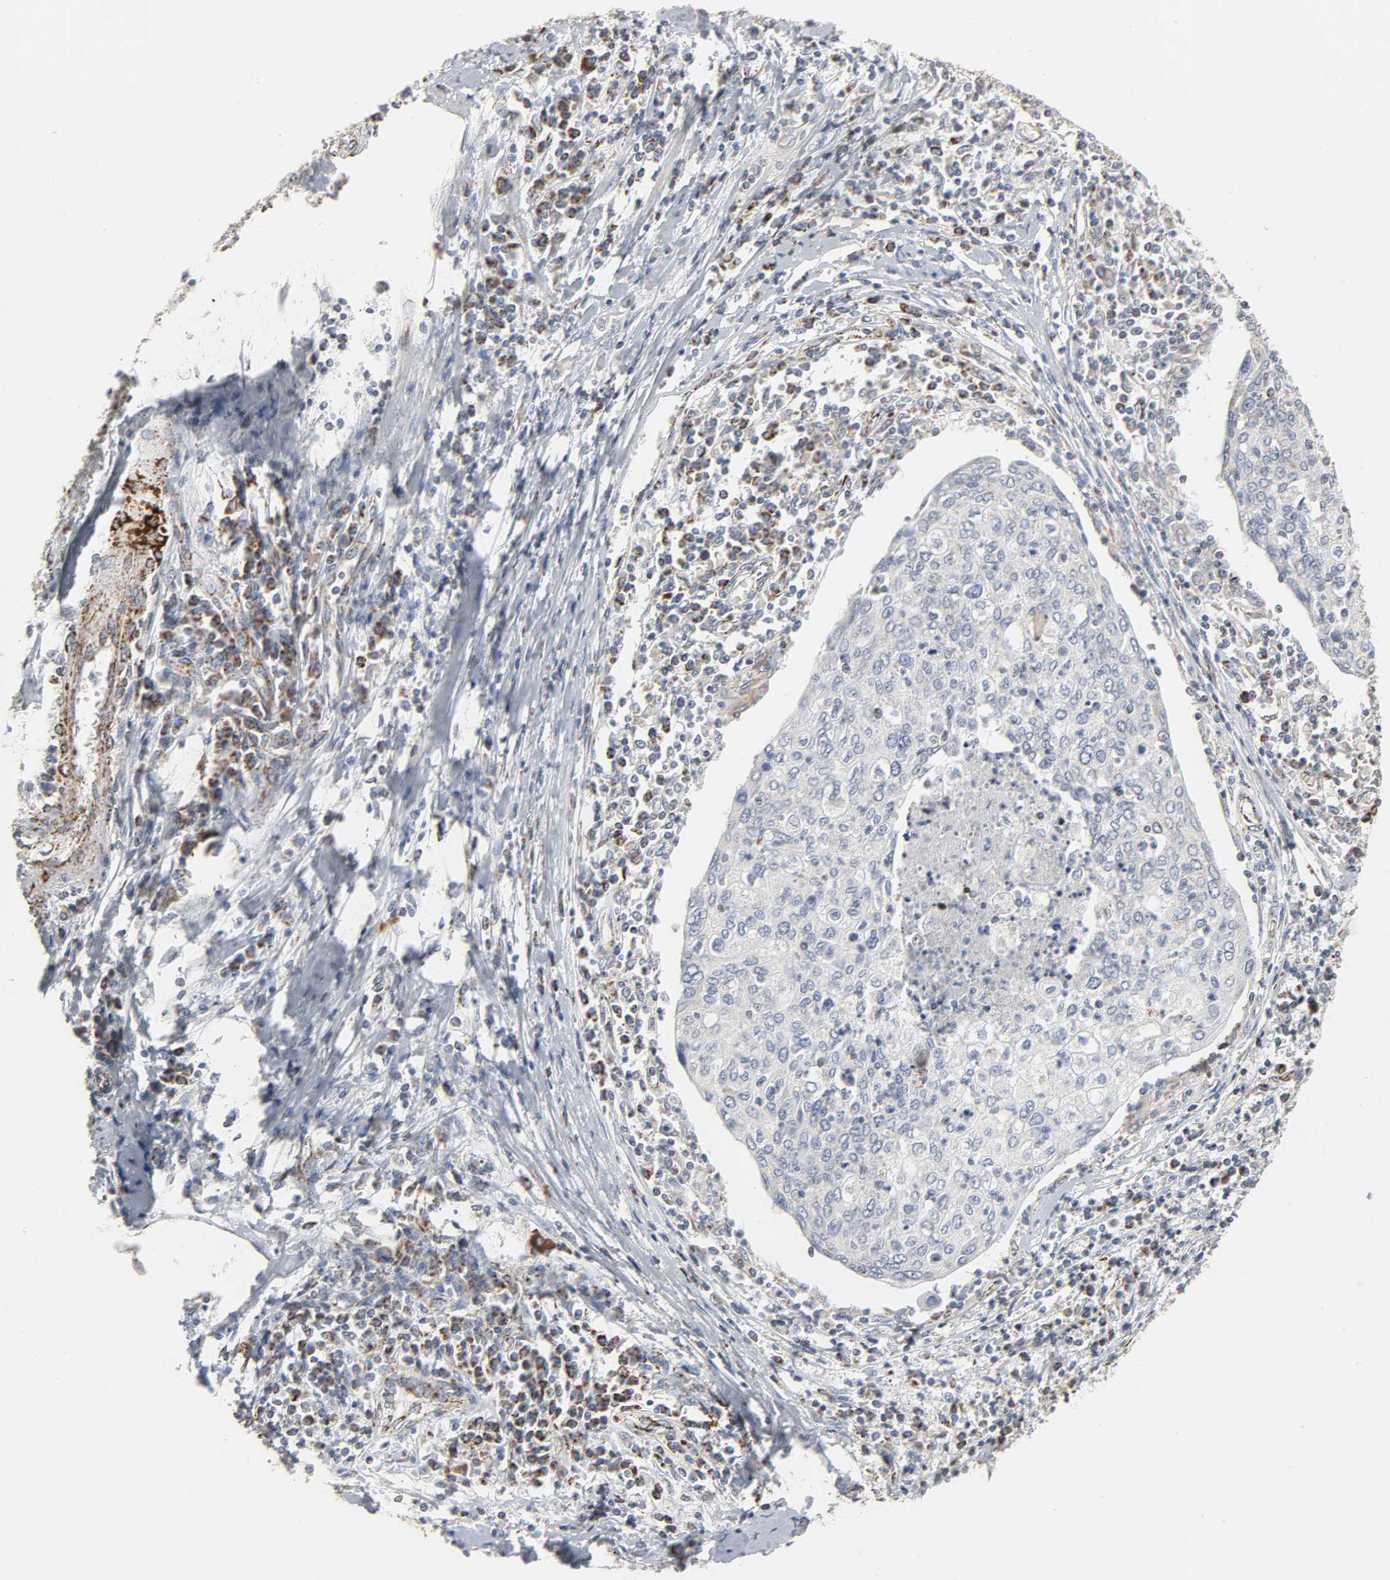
{"staining": {"intensity": "negative", "quantity": "none", "location": "none"}, "tissue": "cervical cancer", "cell_type": "Tumor cells", "image_type": "cancer", "snomed": [{"axis": "morphology", "description": "Squamous cell carcinoma, NOS"}, {"axis": "topography", "description": "Cervix"}], "caption": "The IHC histopathology image has no significant expression in tumor cells of cervical cancer tissue.", "gene": "ACAT1", "patient": {"sex": "female", "age": 40}}